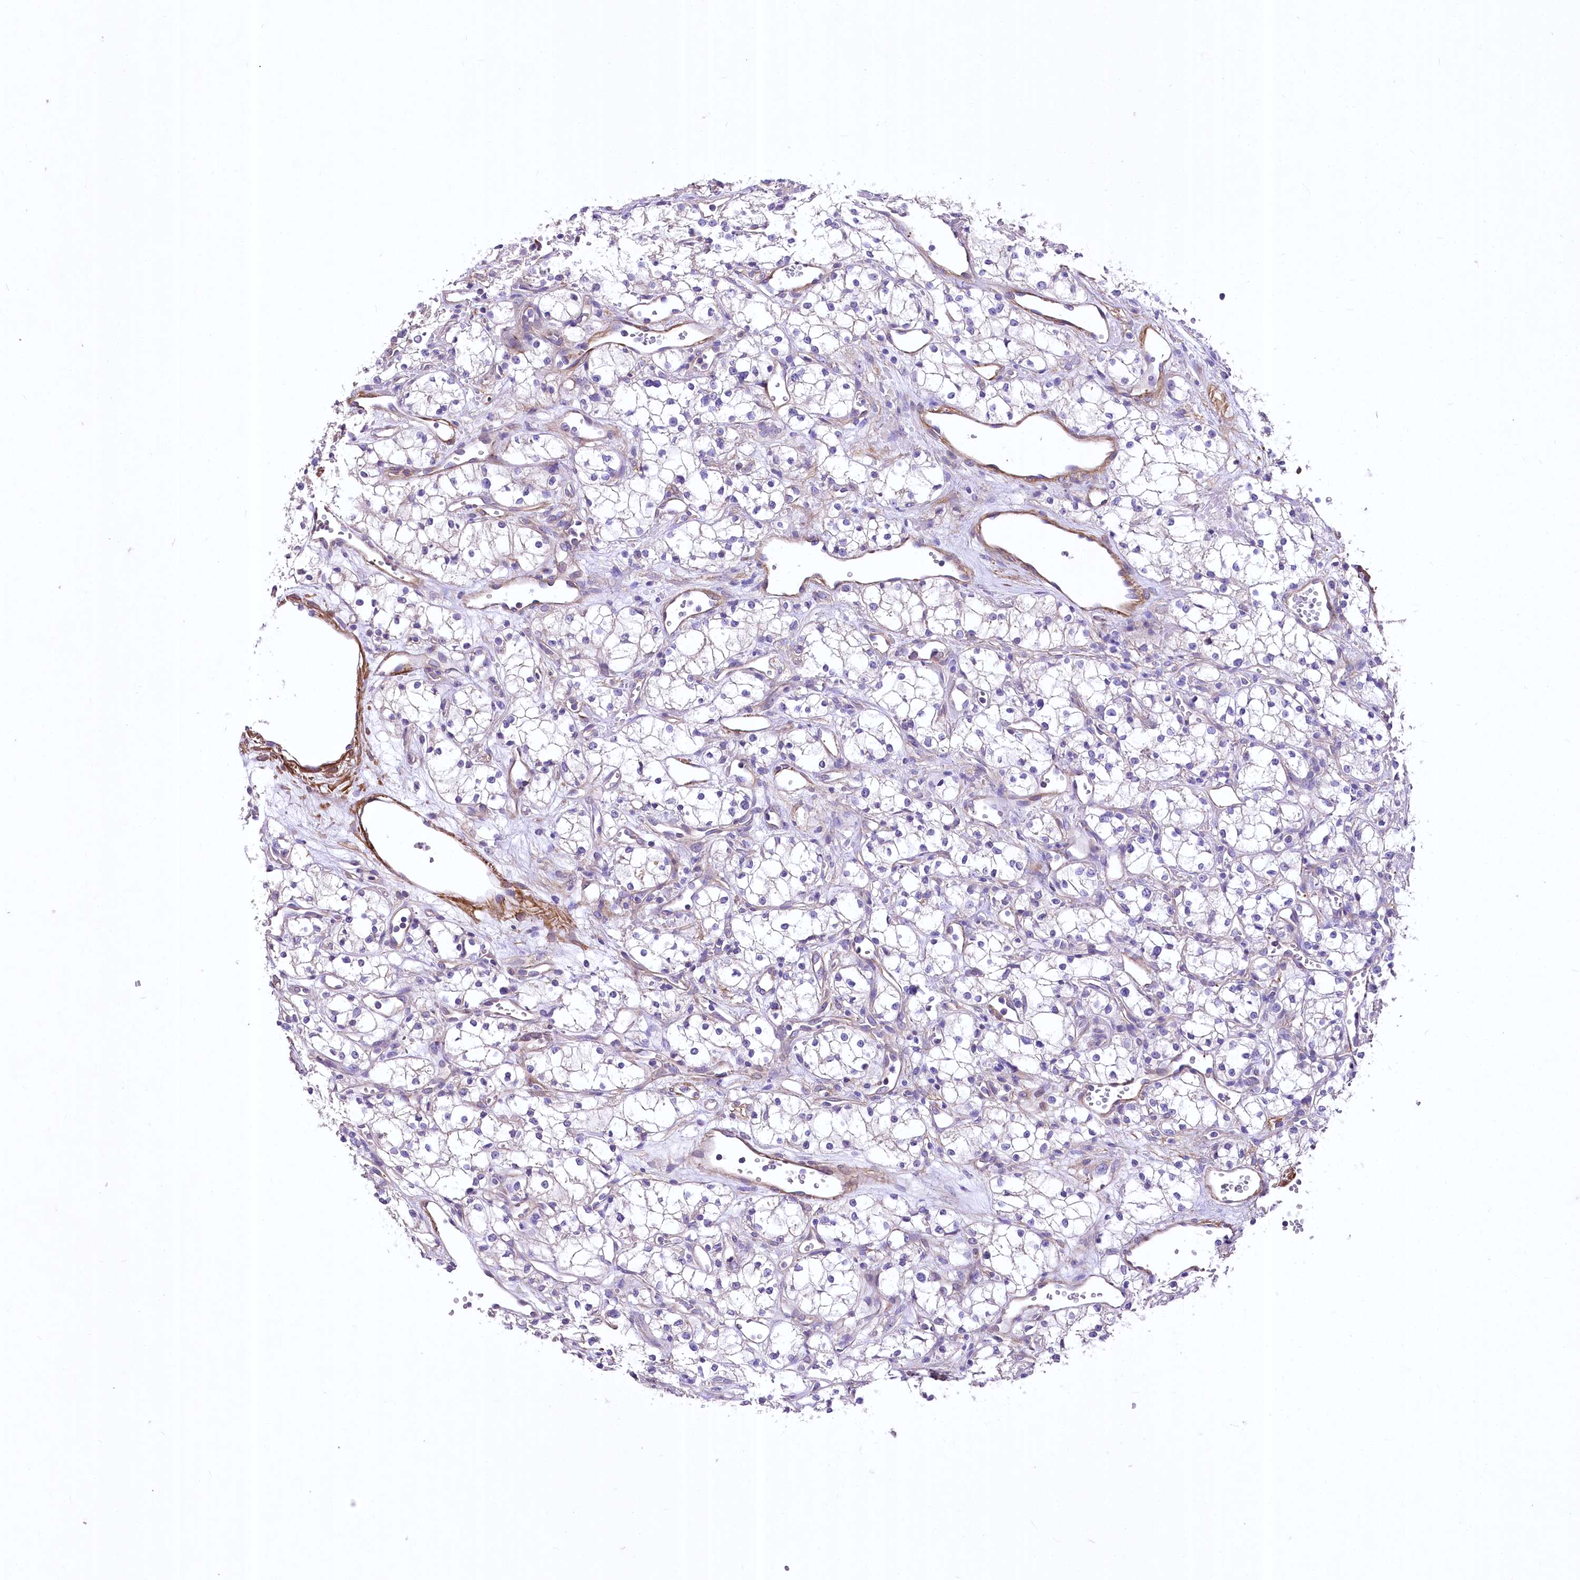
{"staining": {"intensity": "negative", "quantity": "none", "location": "none"}, "tissue": "renal cancer", "cell_type": "Tumor cells", "image_type": "cancer", "snomed": [{"axis": "morphology", "description": "Adenocarcinoma, NOS"}, {"axis": "topography", "description": "Kidney"}], "caption": "A high-resolution histopathology image shows immunohistochemistry staining of adenocarcinoma (renal), which exhibits no significant staining in tumor cells. (IHC, brightfield microscopy, high magnification).", "gene": "RDH16", "patient": {"sex": "male", "age": 59}}